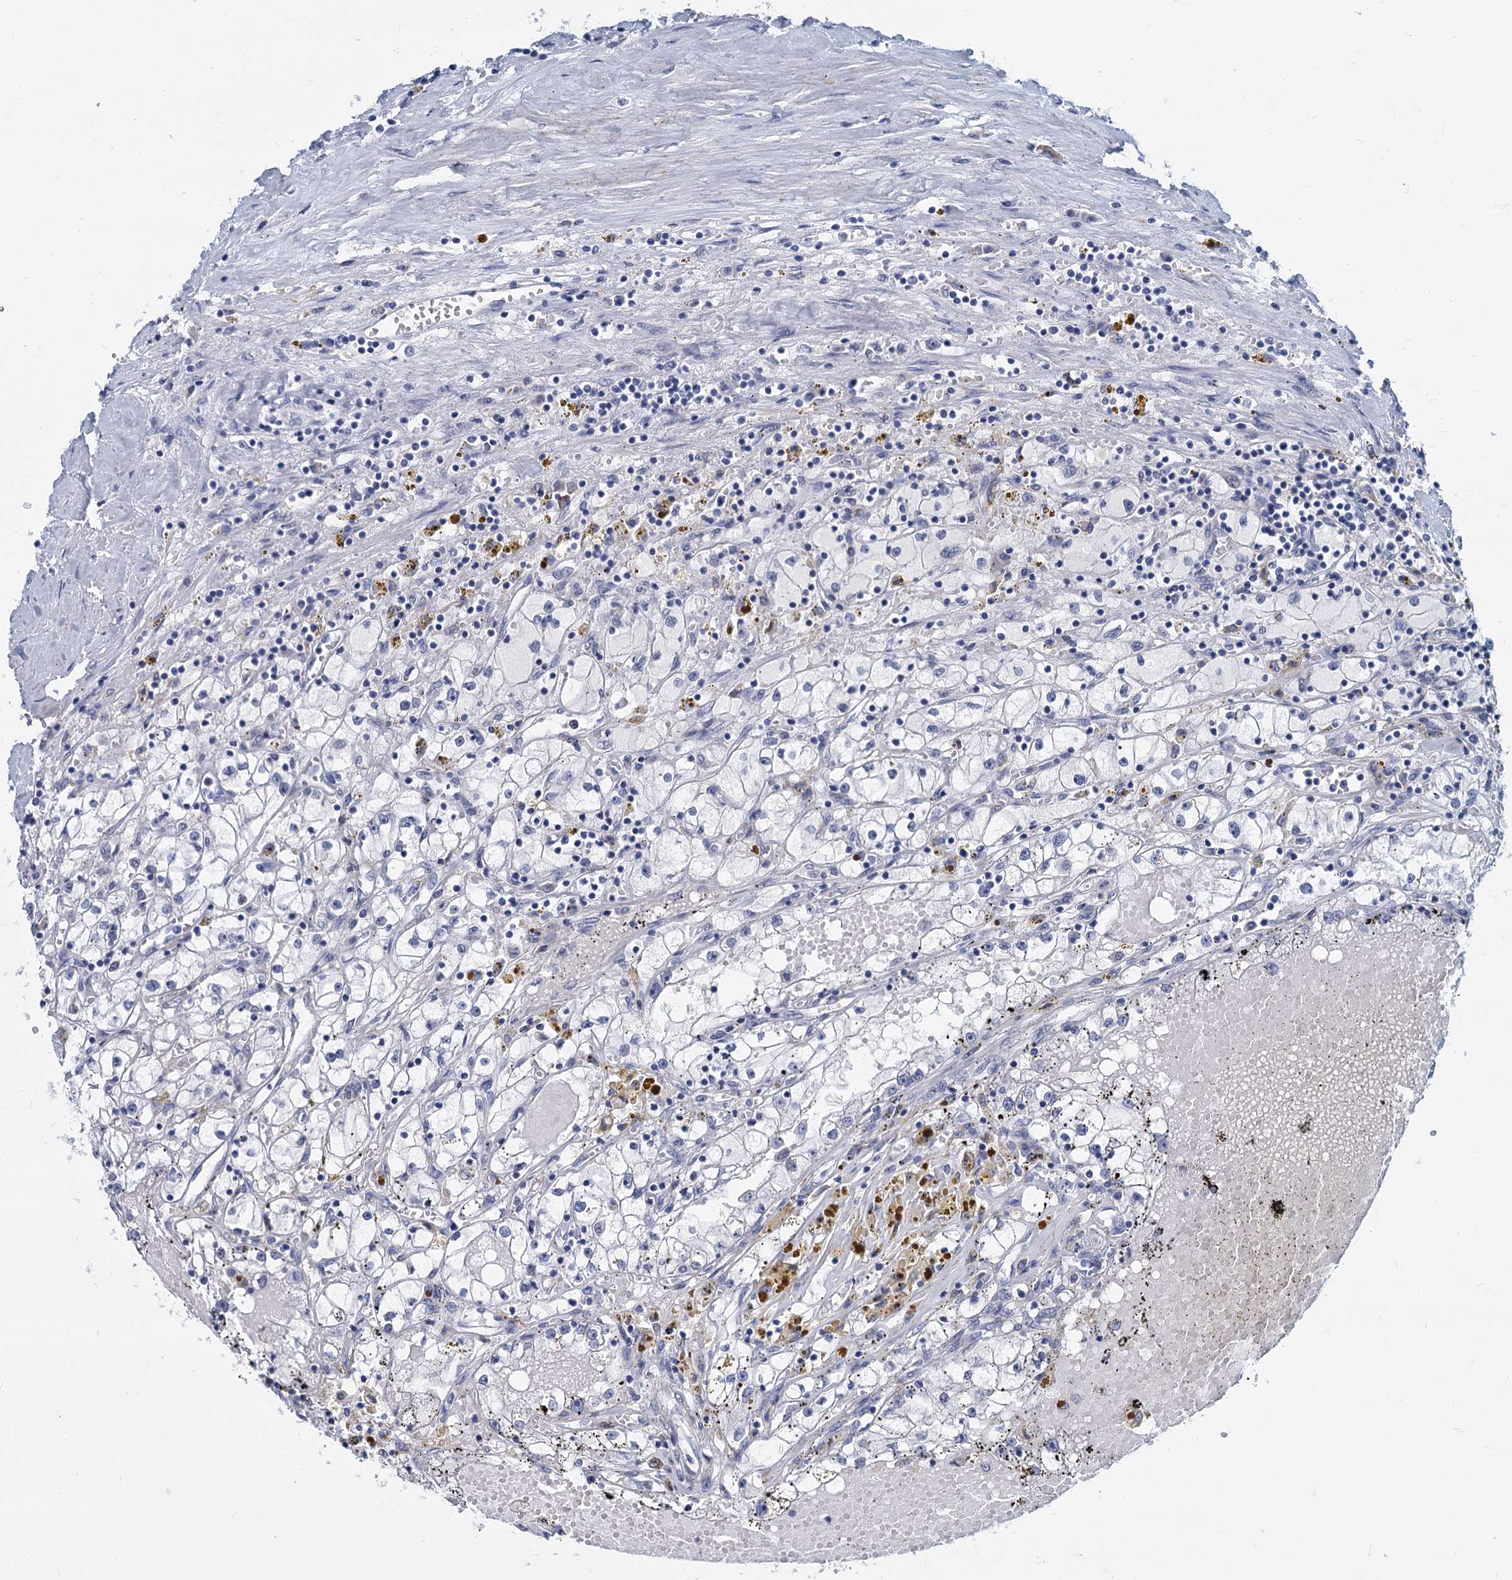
{"staining": {"intensity": "negative", "quantity": "none", "location": "none"}, "tissue": "renal cancer", "cell_type": "Tumor cells", "image_type": "cancer", "snomed": [{"axis": "morphology", "description": "Adenocarcinoma, NOS"}, {"axis": "topography", "description": "Kidney"}], "caption": "A high-resolution image shows immunohistochemistry staining of renal cancer (adenocarcinoma), which exhibits no significant staining in tumor cells. (Stains: DAB (3,3'-diaminobenzidine) immunohistochemistry (IHC) with hematoxylin counter stain, Microscopy: brightfield microscopy at high magnification).", "gene": "GSTM3", "patient": {"sex": "male", "age": 56}}